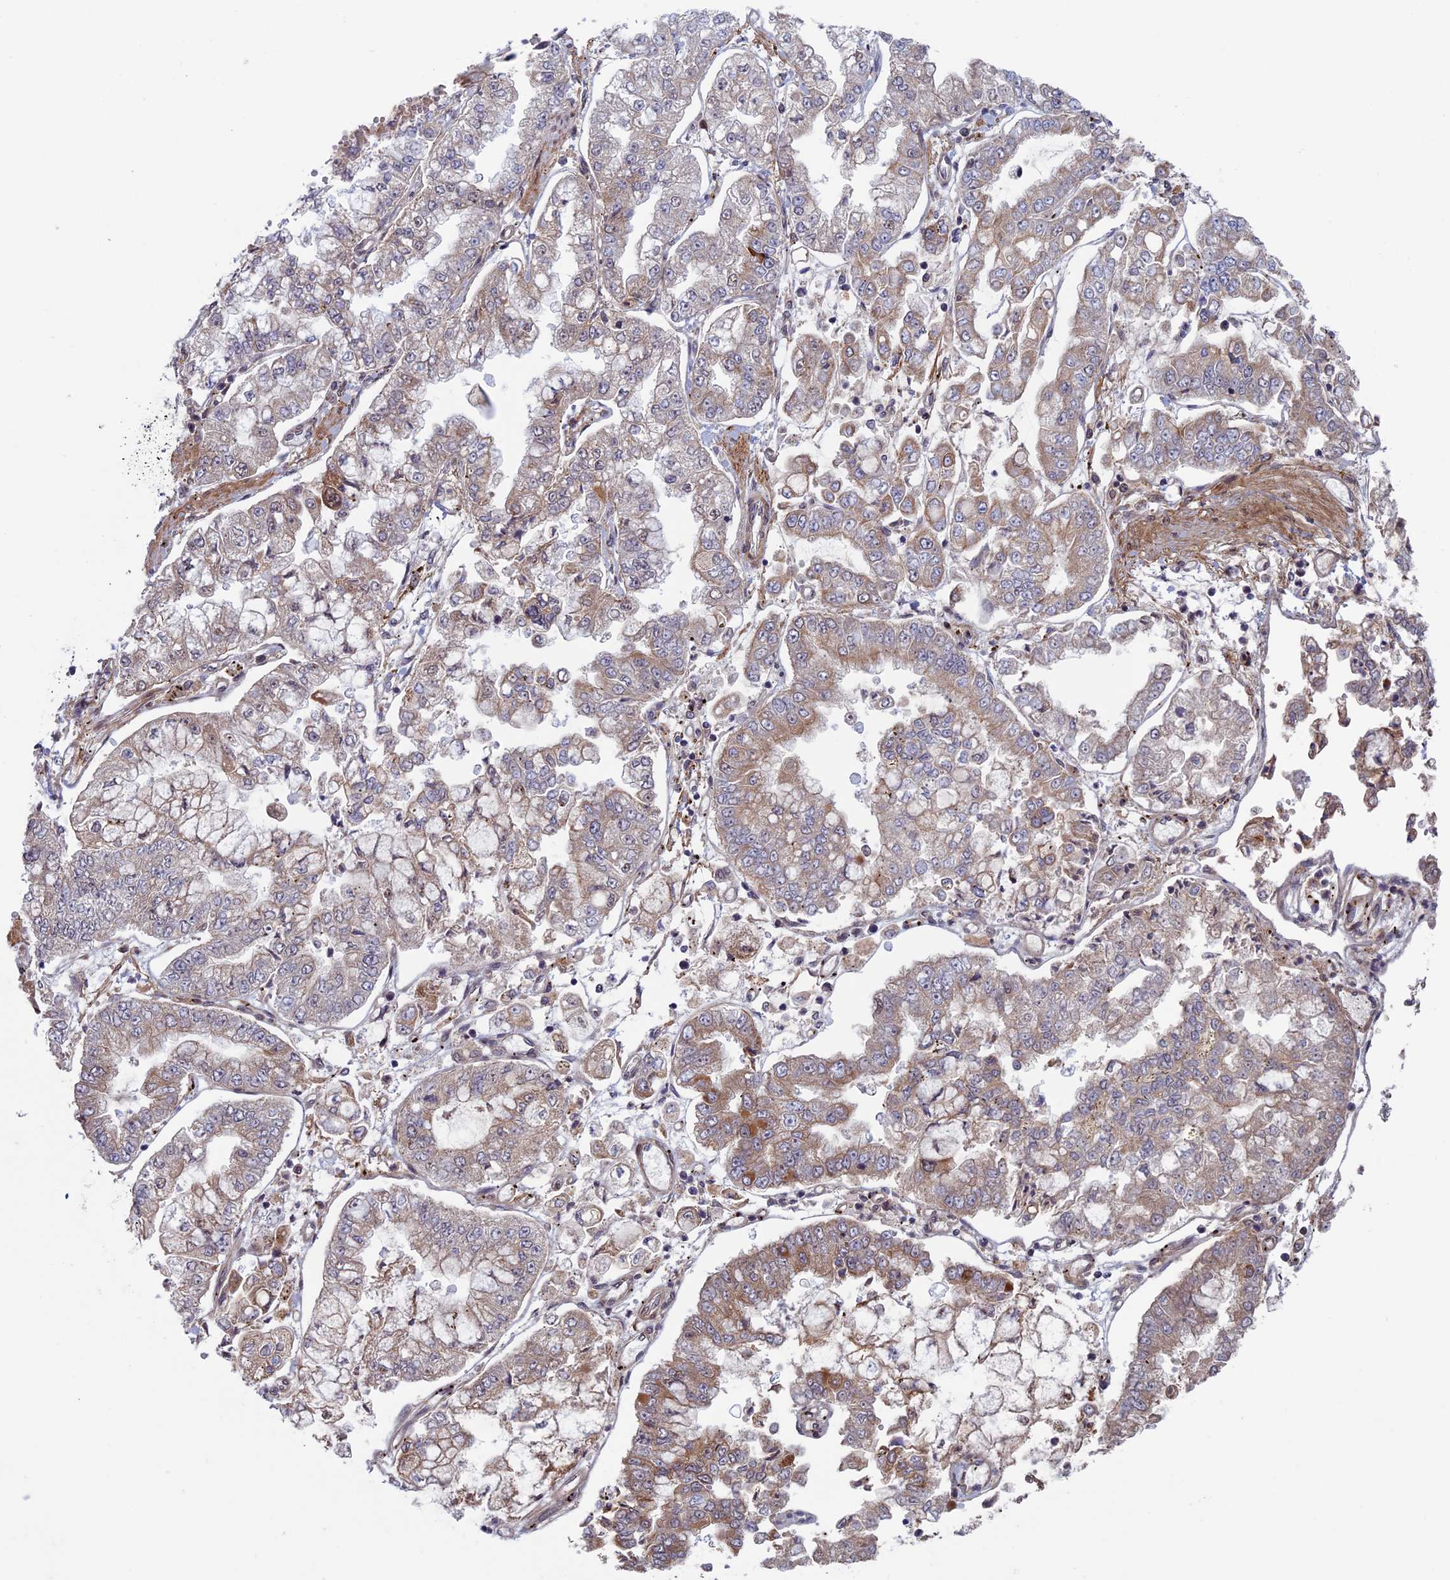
{"staining": {"intensity": "moderate", "quantity": "<25%", "location": "cytoplasmic/membranous"}, "tissue": "stomach cancer", "cell_type": "Tumor cells", "image_type": "cancer", "snomed": [{"axis": "morphology", "description": "Adenocarcinoma, NOS"}, {"axis": "topography", "description": "Stomach"}], "caption": "Immunohistochemistry image of human stomach cancer (adenocarcinoma) stained for a protein (brown), which displays low levels of moderate cytoplasmic/membranous expression in about <25% of tumor cells.", "gene": "FADS1", "patient": {"sex": "male", "age": 76}}